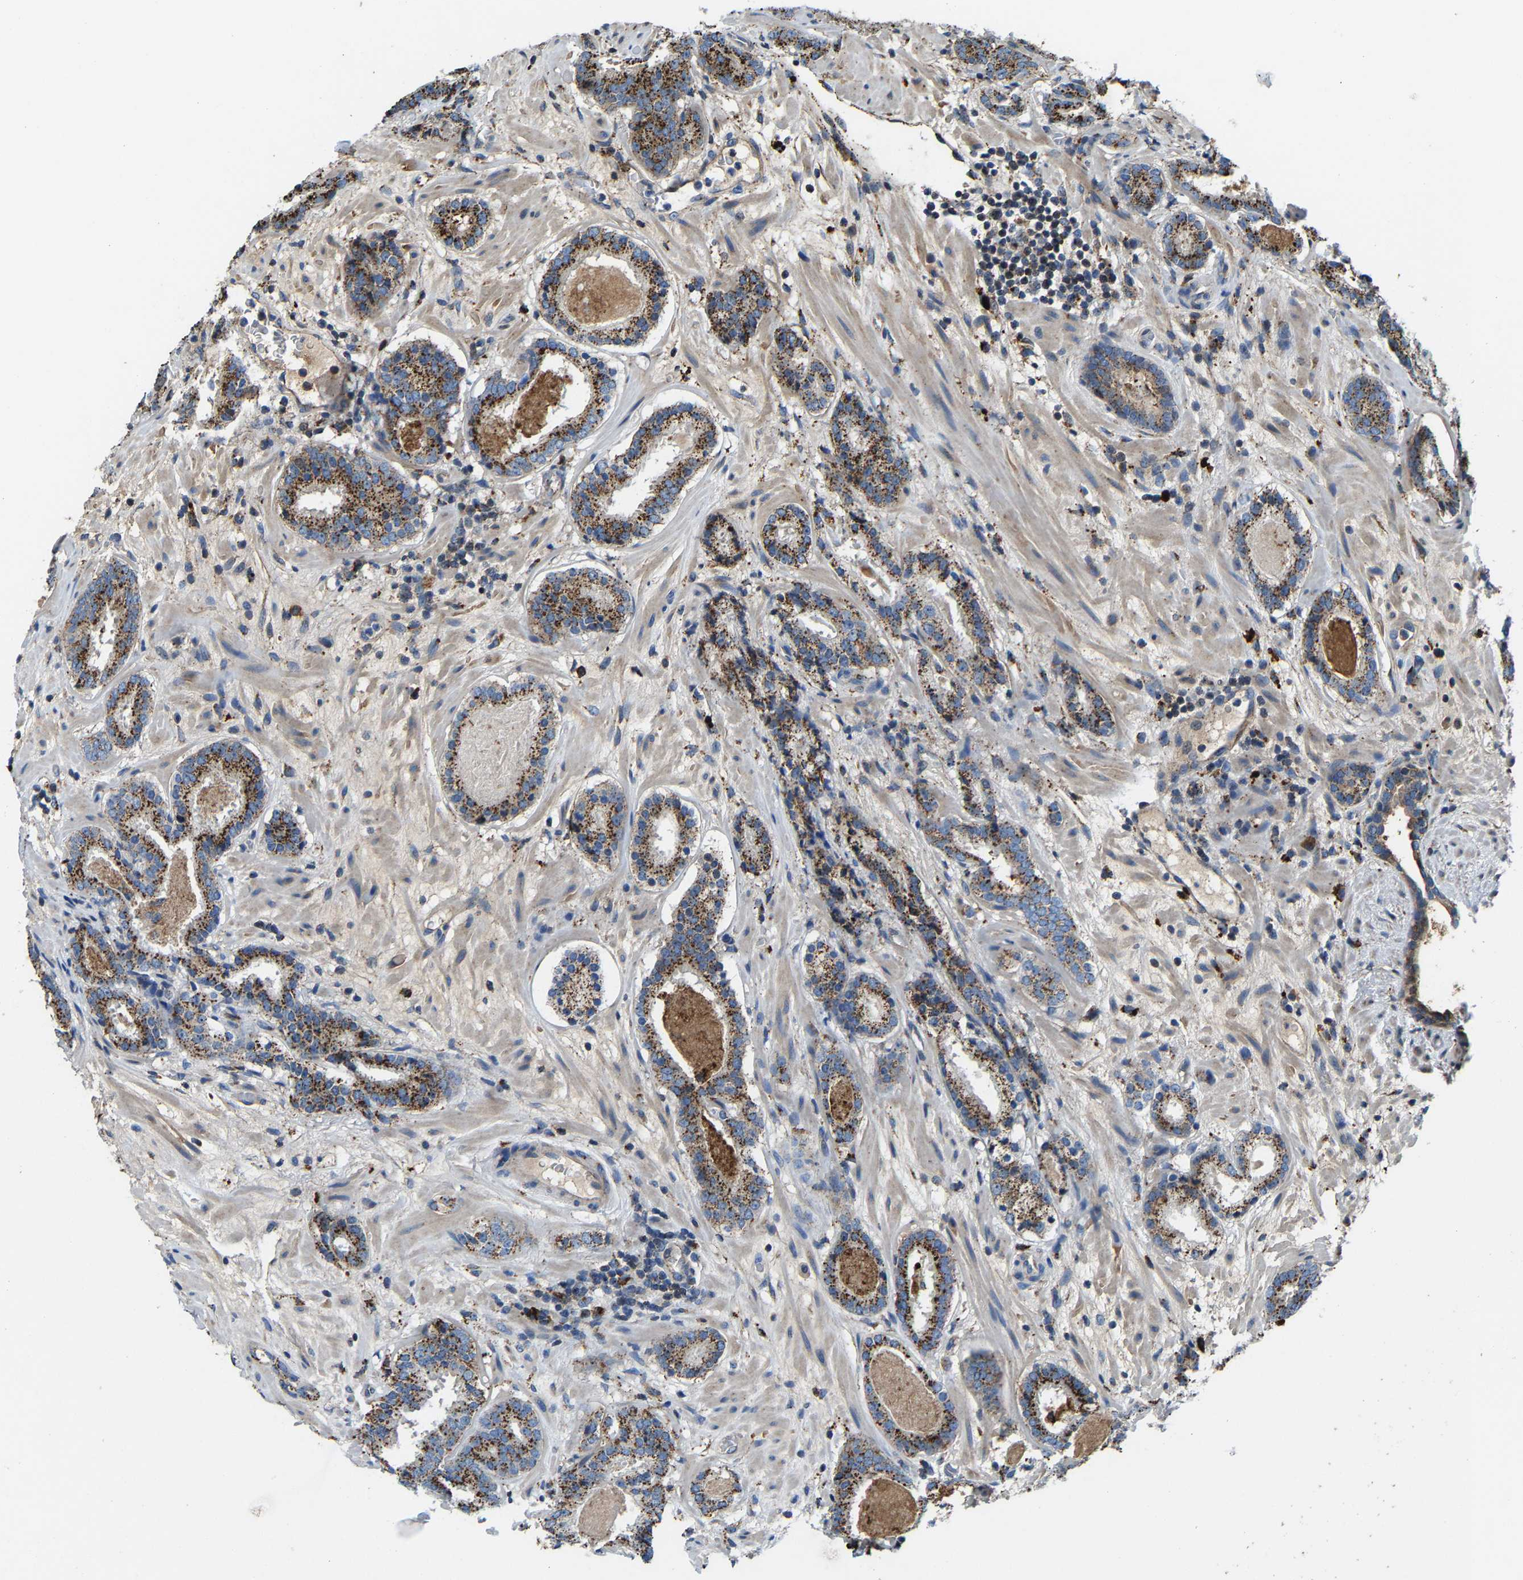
{"staining": {"intensity": "moderate", "quantity": ">75%", "location": "cytoplasmic/membranous"}, "tissue": "prostate cancer", "cell_type": "Tumor cells", "image_type": "cancer", "snomed": [{"axis": "morphology", "description": "Adenocarcinoma, Low grade"}, {"axis": "topography", "description": "Prostate"}], "caption": "The histopathology image reveals immunohistochemical staining of prostate low-grade adenocarcinoma. There is moderate cytoplasmic/membranous expression is seen in about >75% of tumor cells.", "gene": "DPP7", "patient": {"sex": "male", "age": 69}}